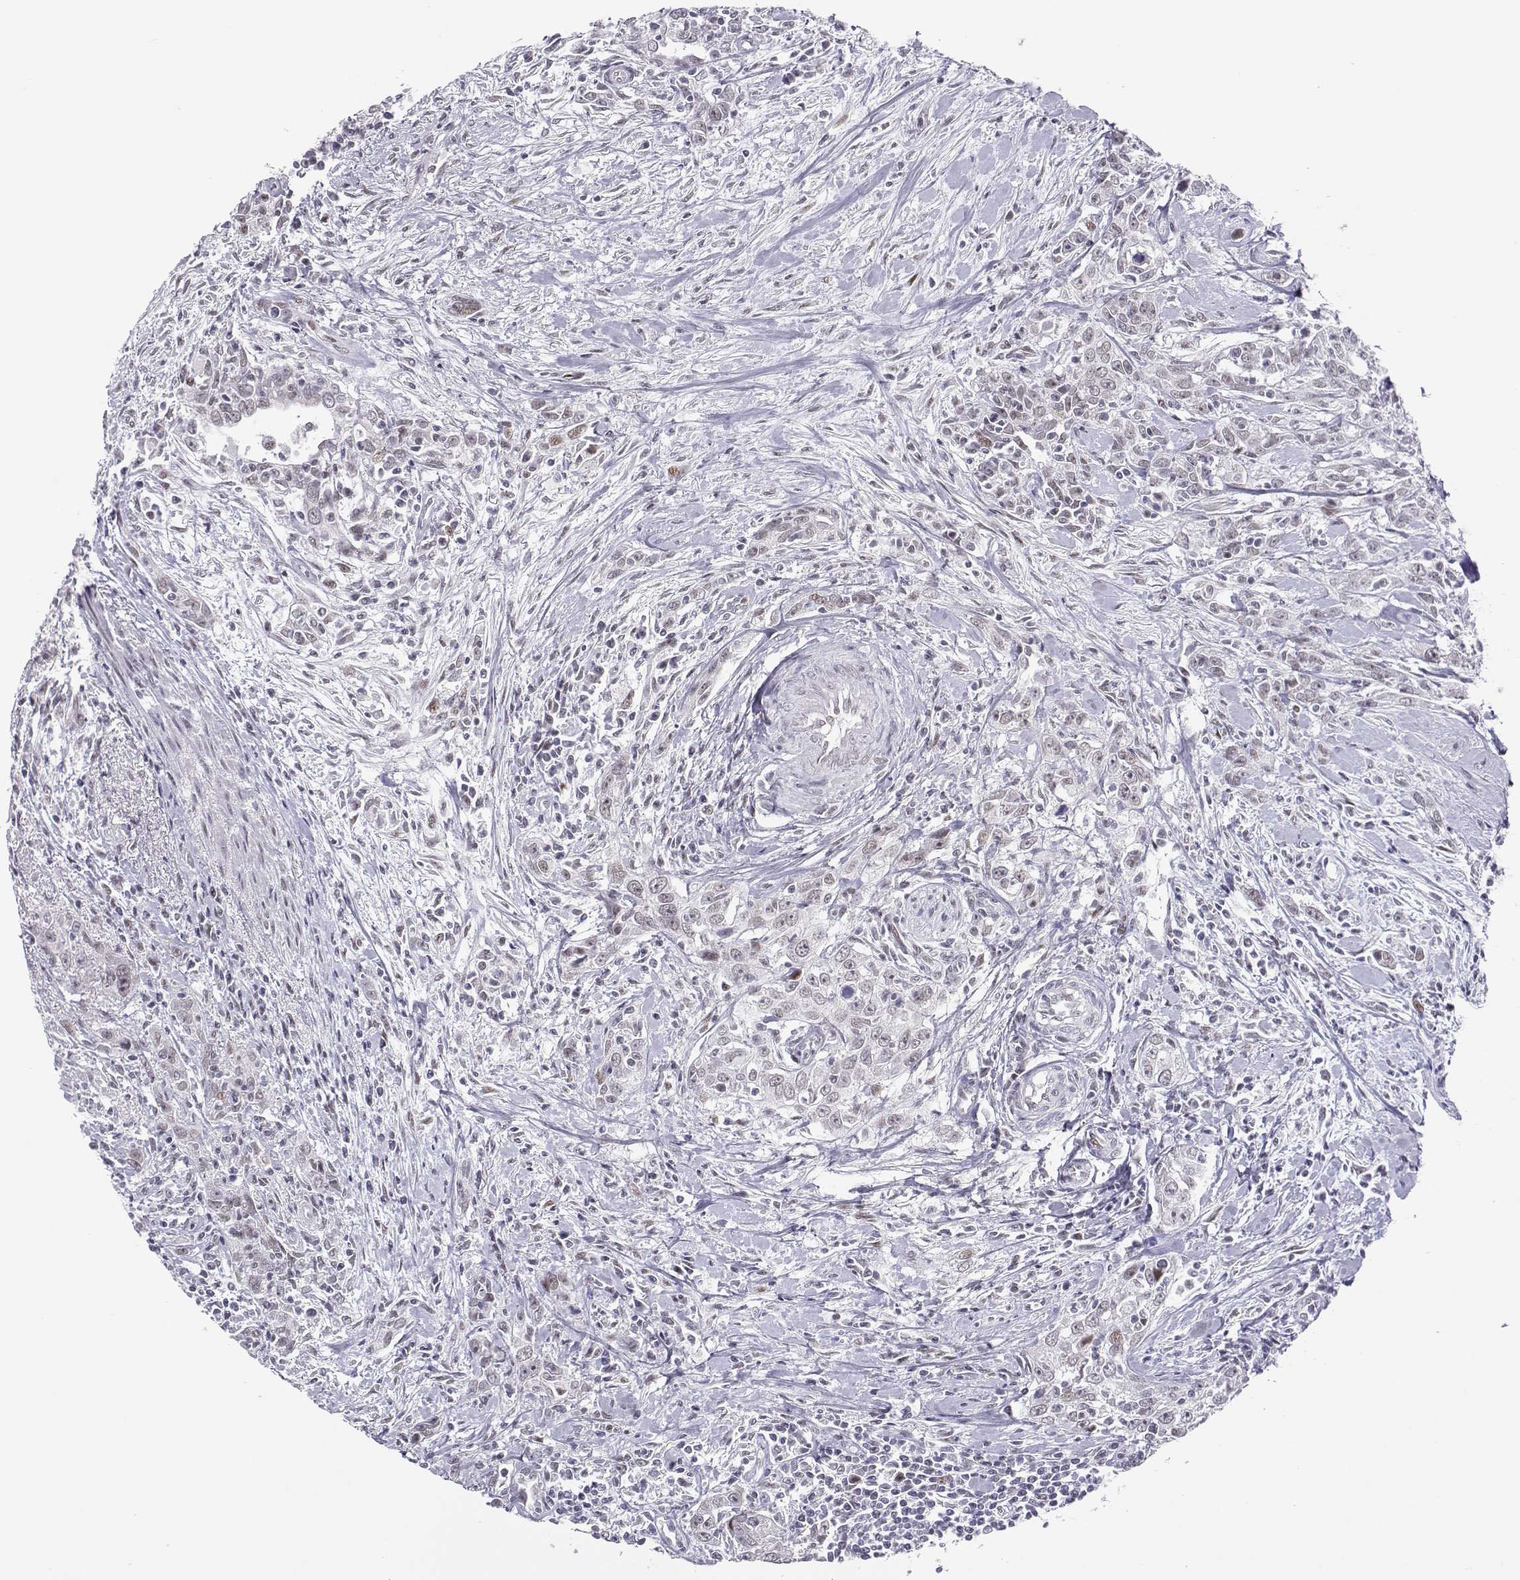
{"staining": {"intensity": "negative", "quantity": "none", "location": "none"}, "tissue": "urothelial cancer", "cell_type": "Tumor cells", "image_type": "cancer", "snomed": [{"axis": "morphology", "description": "Urothelial carcinoma, High grade"}, {"axis": "topography", "description": "Urinary bladder"}], "caption": "Urothelial carcinoma (high-grade) was stained to show a protein in brown. There is no significant staining in tumor cells.", "gene": "SIX6", "patient": {"sex": "male", "age": 83}}